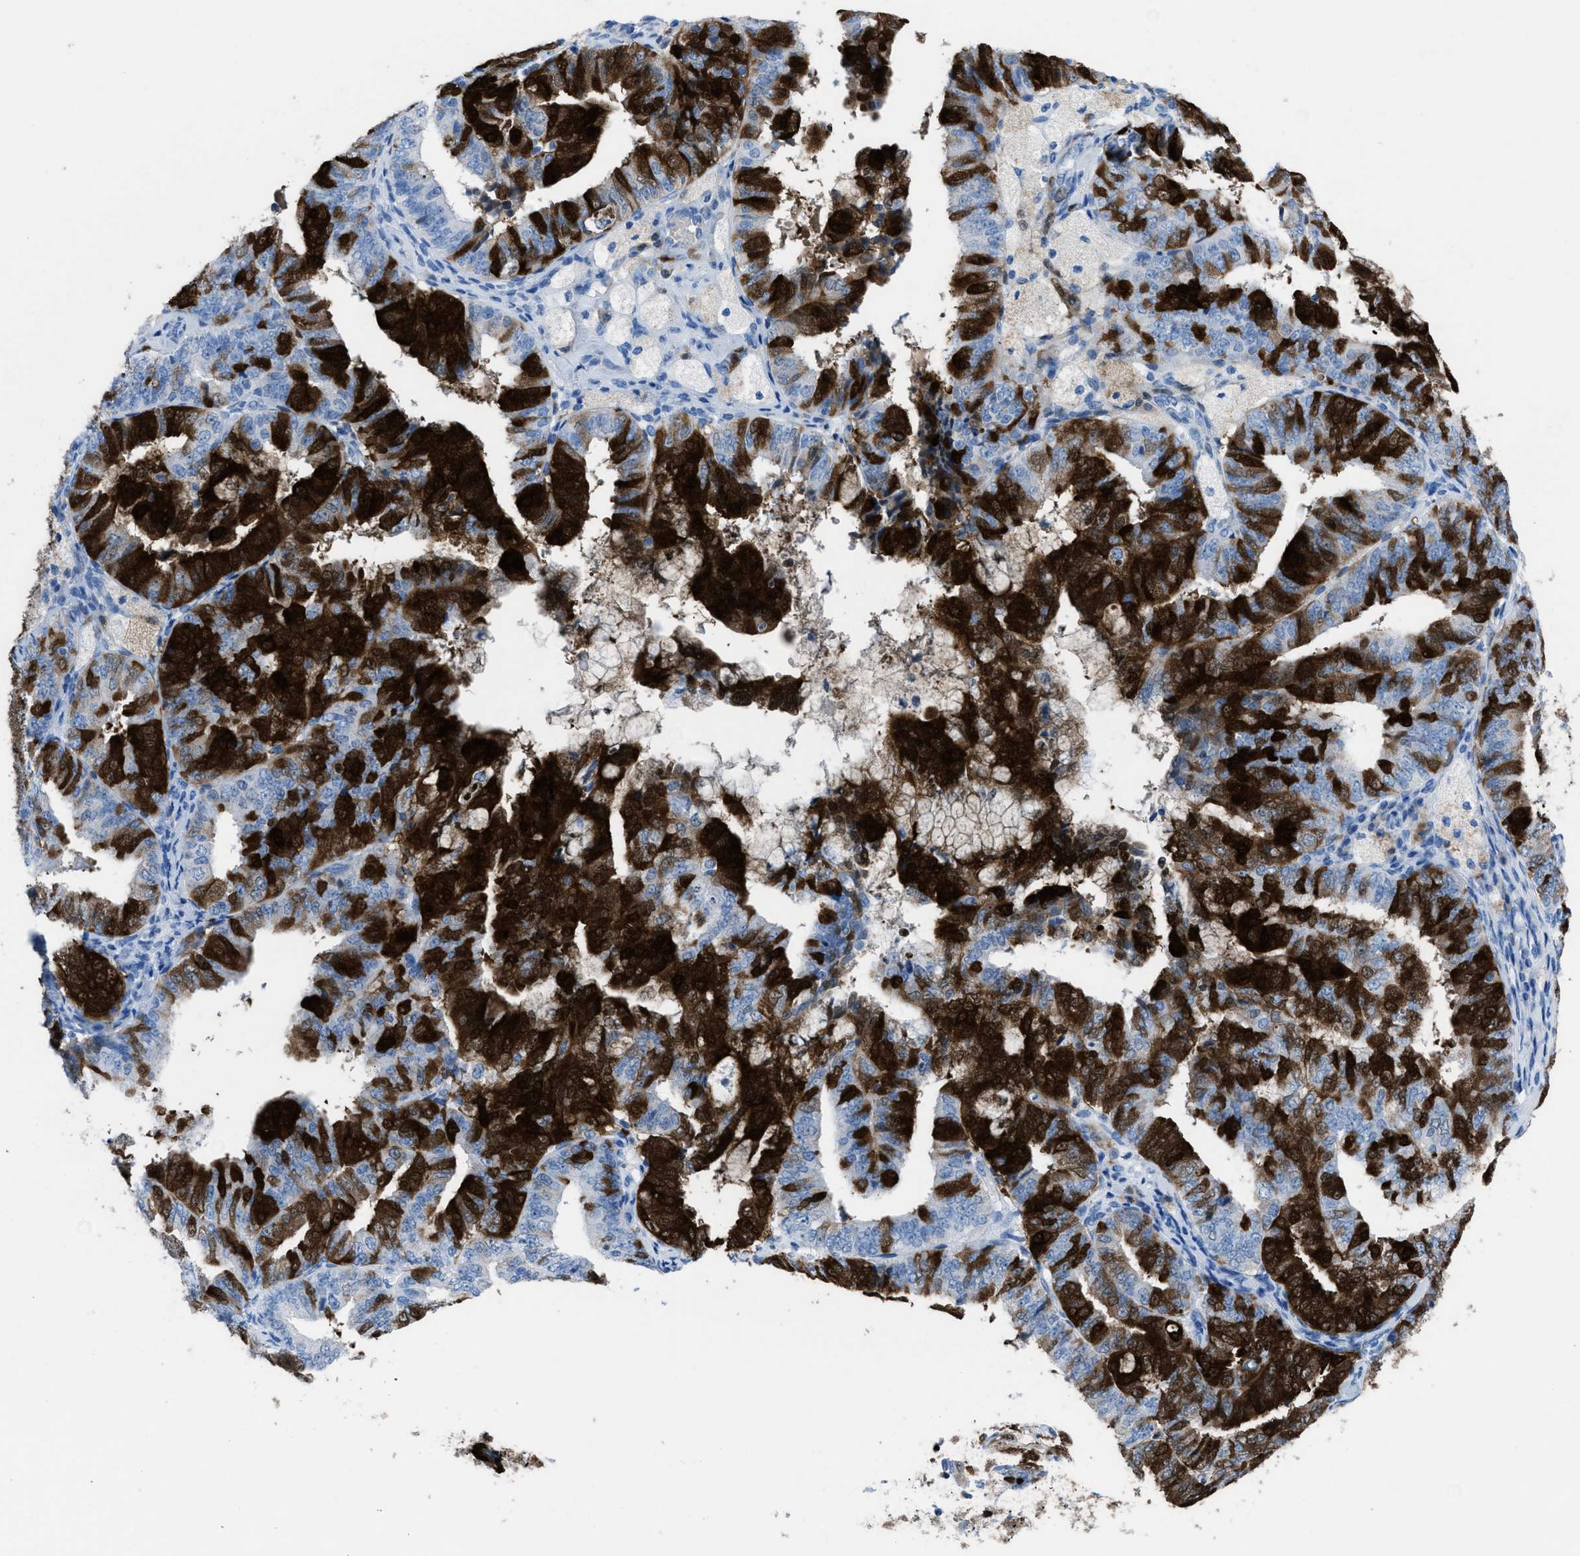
{"staining": {"intensity": "strong", "quantity": "25%-75%", "location": "cytoplasmic/membranous,nuclear"}, "tissue": "endometrial cancer", "cell_type": "Tumor cells", "image_type": "cancer", "snomed": [{"axis": "morphology", "description": "Adenocarcinoma, NOS"}, {"axis": "topography", "description": "Endometrium"}], "caption": "DAB immunohistochemical staining of human endometrial adenocarcinoma exhibits strong cytoplasmic/membranous and nuclear protein expression in approximately 25%-75% of tumor cells.", "gene": "CDKN2A", "patient": {"sex": "female", "age": 63}}